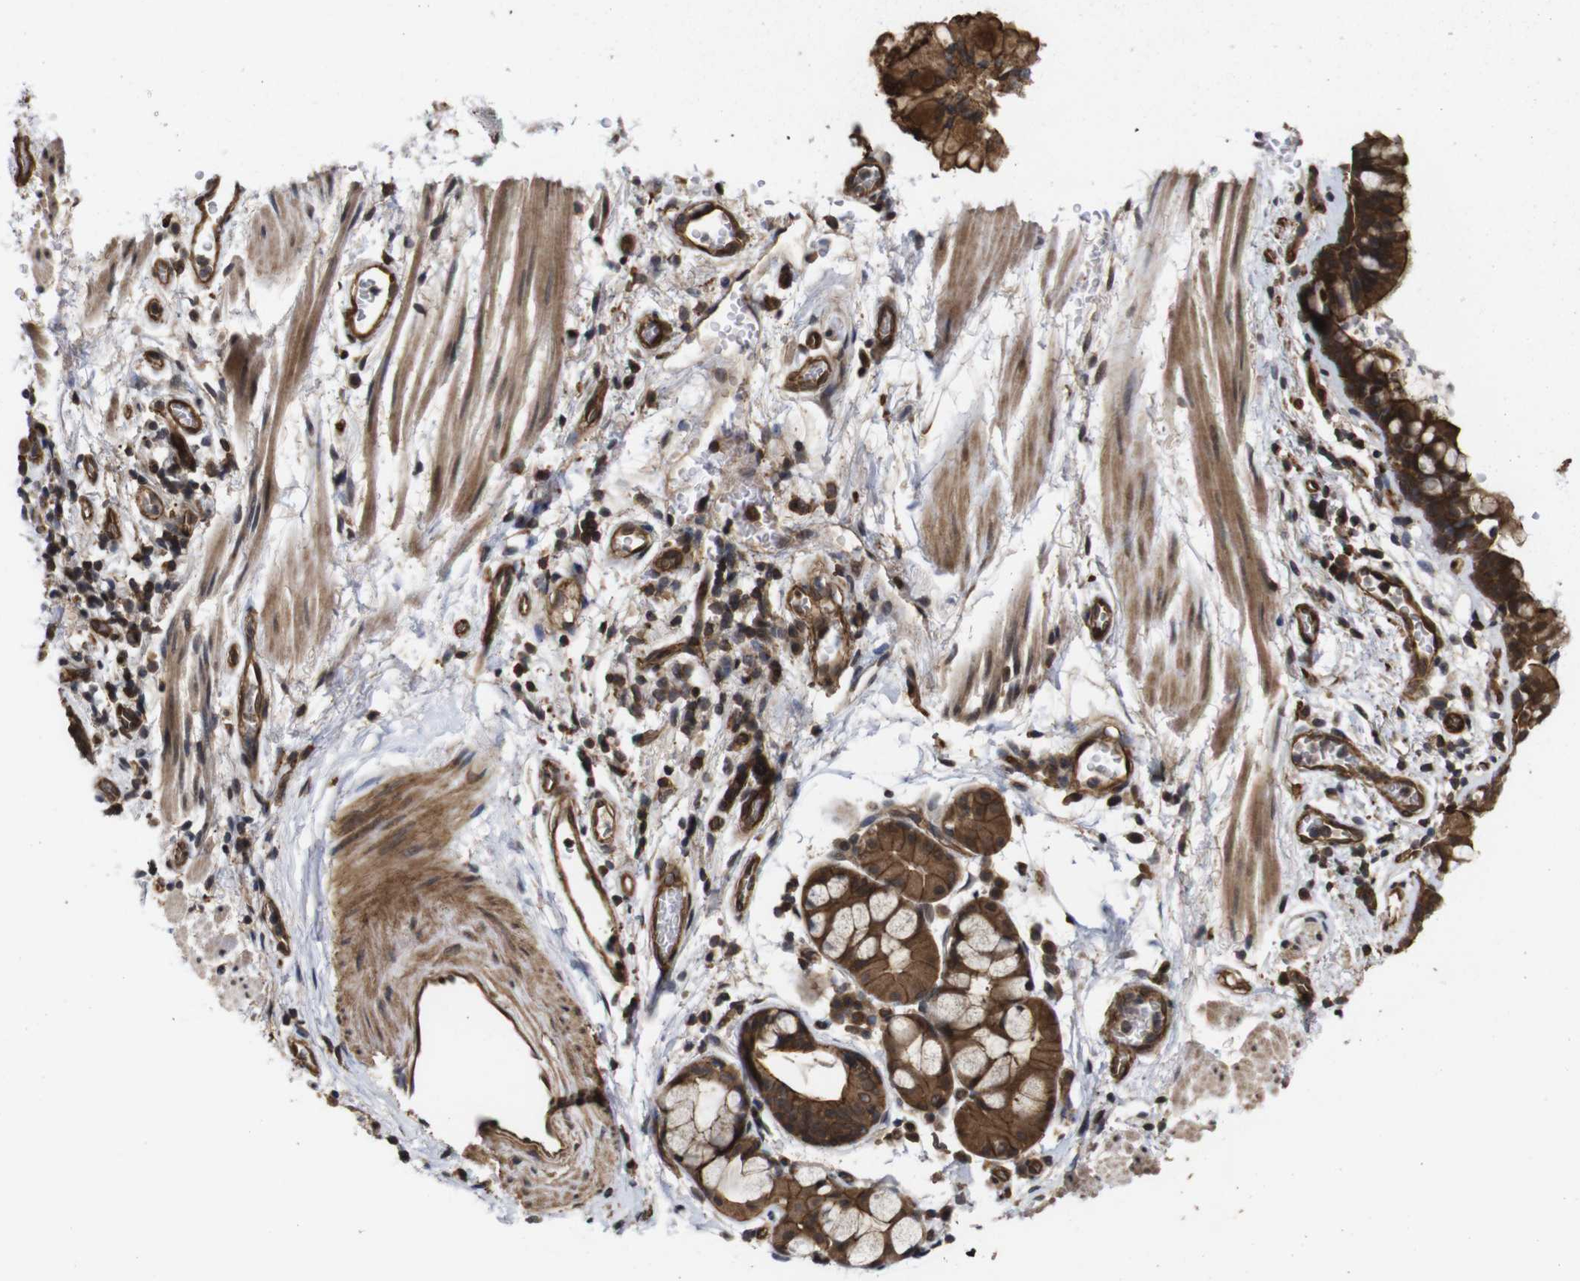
{"staining": {"intensity": "strong", "quantity": ">75%", "location": "cytoplasmic/membranous"}, "tissue": "bronchus", "cell_type": "Respiratory epithelial cells", "image_type": "normal", "snomed": [{"axis": "morphology", "description": "Normal tissue, NOS"}, {"axis": "topography", "description": "Cartilage tissue"}, {"axis": "topography", "description": "Bronchus"}], "caption": "Brown immunohistochemical staining in benign bronchus displays strong cytoplasmic/membranous staining in about >75% of respiratory epithelial cells.", "gene": "NANOS1", "patient": {"sex": "female", "age": 53}}